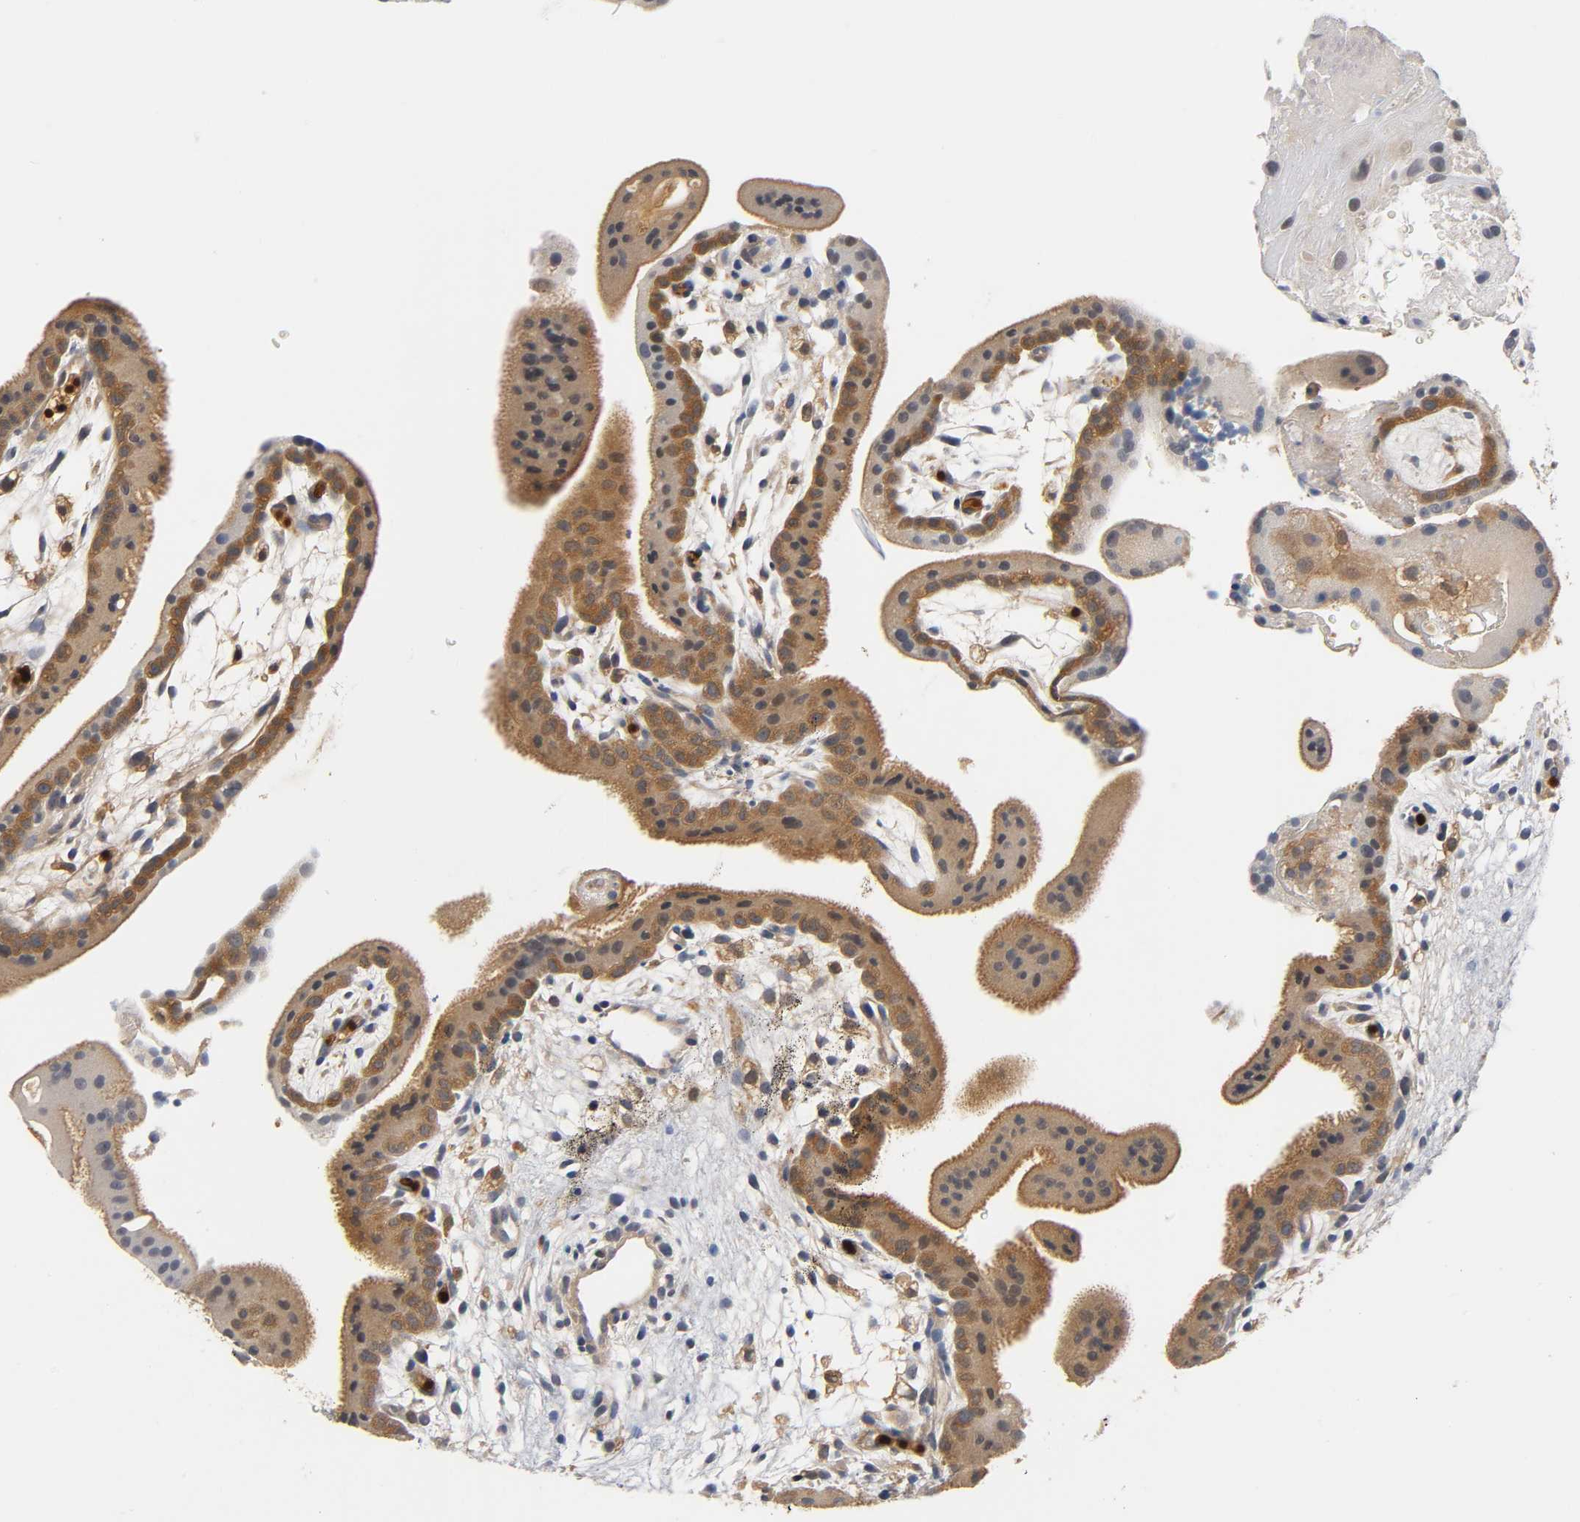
{"staining": {"intensity": "negative", "quantity": "none", "location": "none"}, "tissue": "placenta", "cell_type": "Decidual cells", "image_type": "normal", "snomed": [{"axis": "morphology", "description": "Normal tissue, NOS"}, {"axis": "topography", "description": "Placenta"}], "caption": "Immunohistochemistry image of normal placenta: human placenta stained with DAB demonstrates no significant protein expression in decidual cells. (Brightfield microscopy of DAB IHC at high magnification).", "gene": "FYN", "patient": {"sex": "female", "age": 19}}